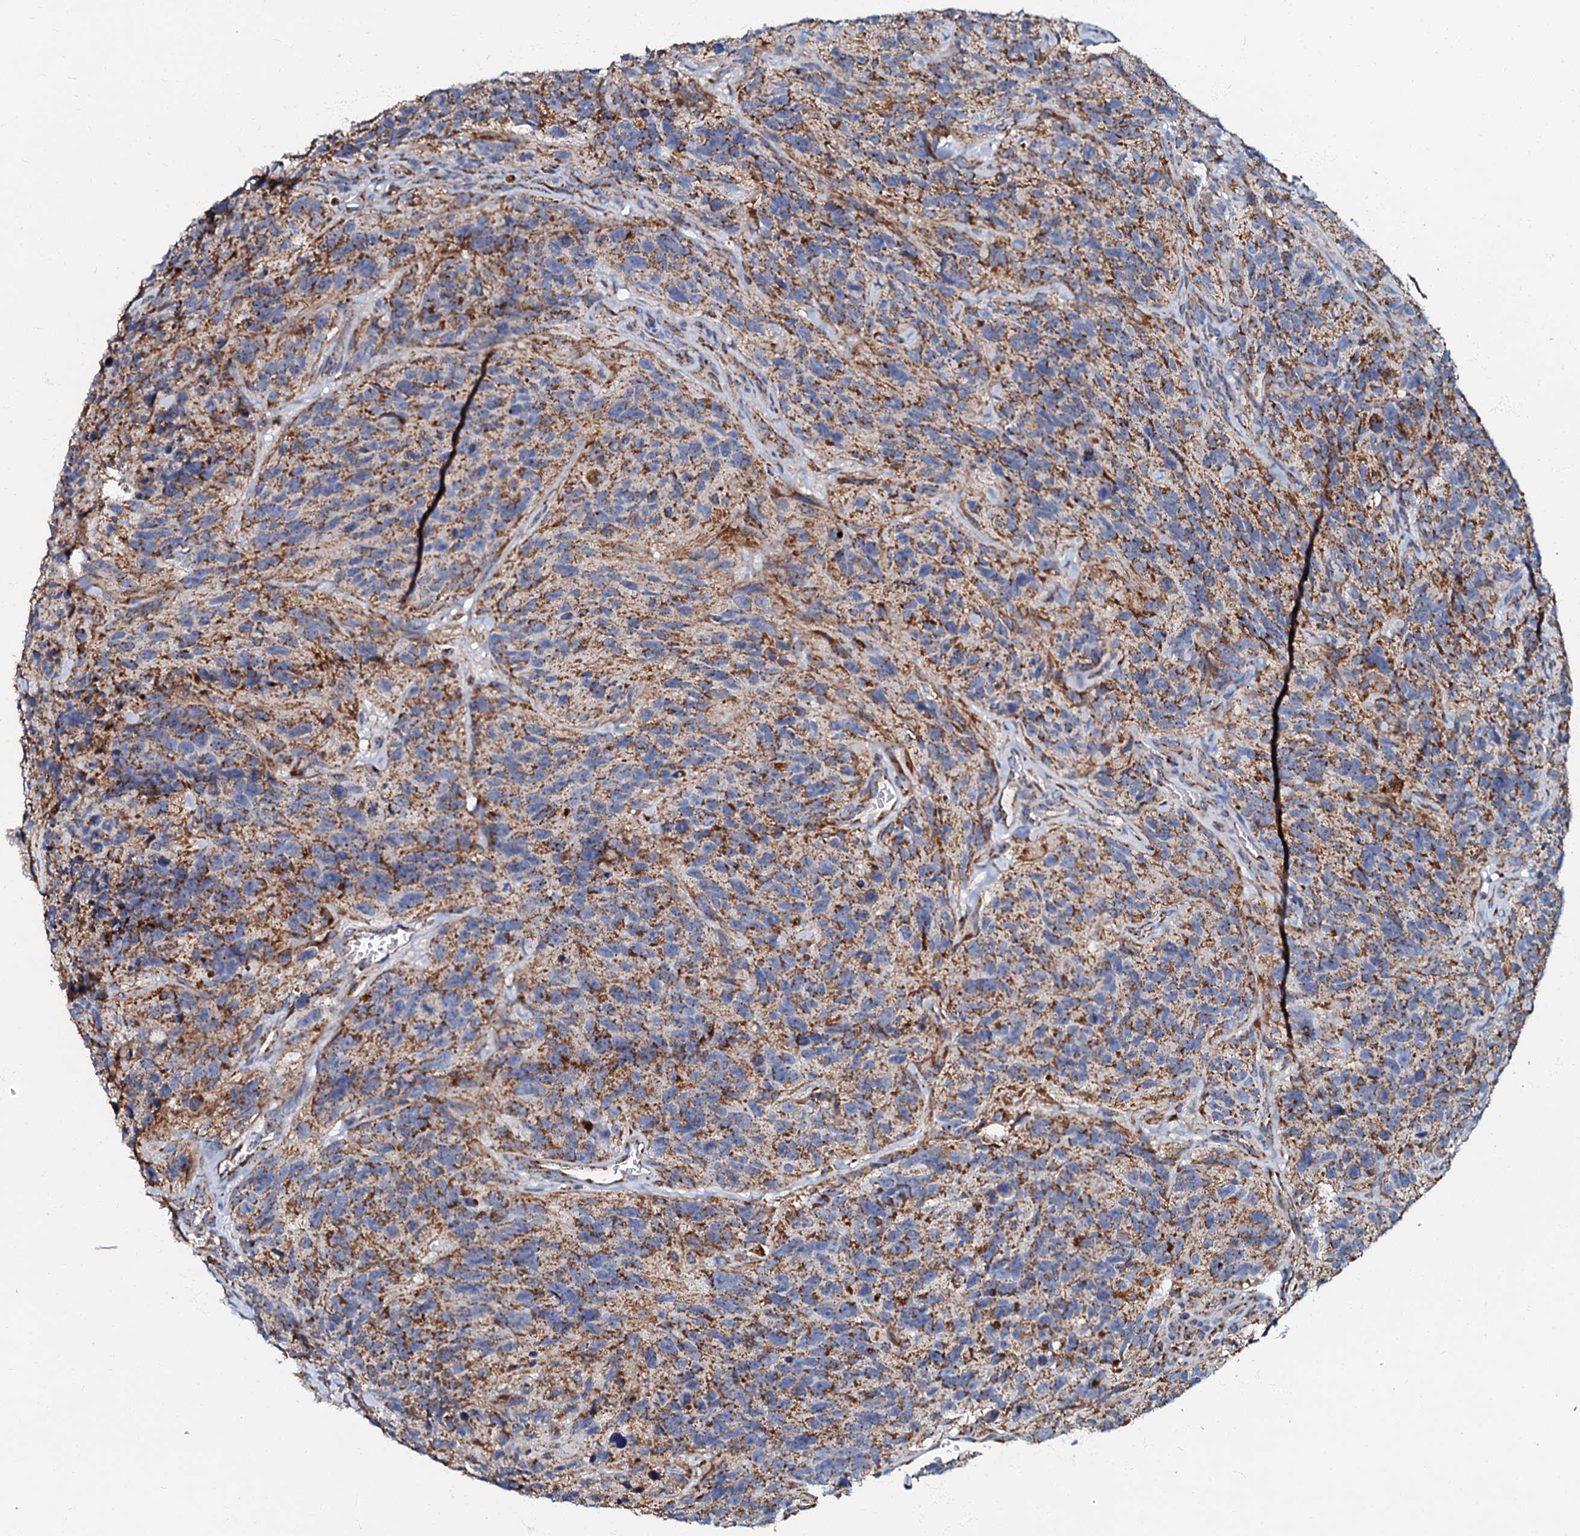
{"staining": {"intensity": "moderate", "quantity": ">75%", "location": "cytoplasmic/membranous"}, "tissue": "glioma", "cell_type": "Tumor cells", "image_type": "cancer", "snomed": [{"axis": "morphology", "description": "Glioma, malignant, High grade"}, {"axis": "topography", "description": "Brain"}], "caption": "Brown immunohistochemical staining in glioma demonstrates moderate cytoplasmic/membranous expression in approximately >75% of tumor cells.", "gene": "NDUFA12", "patient": {"sex": "male", "age": 69}}